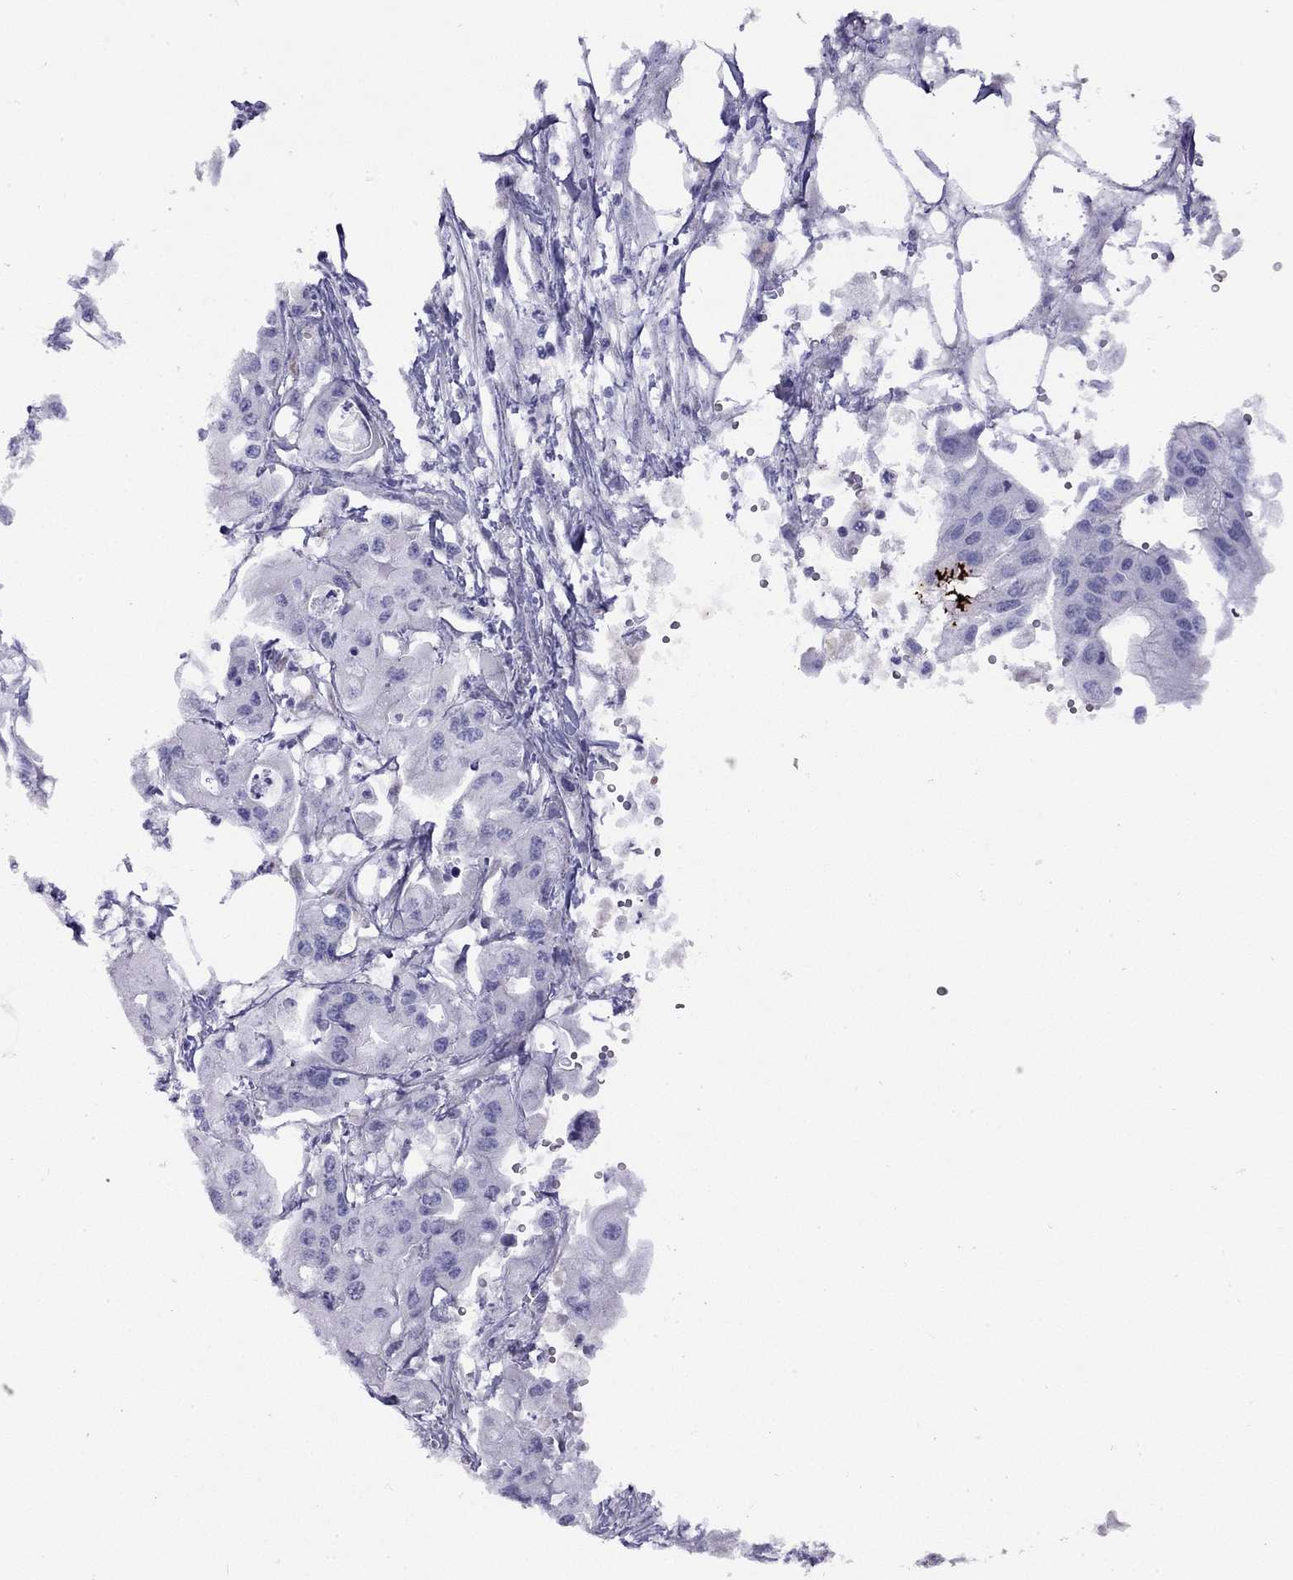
{"staining": {"intensity": "negative", "quantity": "none", "location": "none"}, "tissue": "pancreatic cancer", "cell_type": "Tumor cells", "image_type": "cancer", "snomed": [{"axis": "morphology", "description": "Adenocarcinoma, NOS"}, {"axis": "topography", "description": "Pancreas"}], "caption": "Immunohistochemical staining of pancreatic adenocarcinoma reveals no significant staining in tumor cells.", "gene": "CPNE4", "patient": {"sex": "male", "age": 70}}